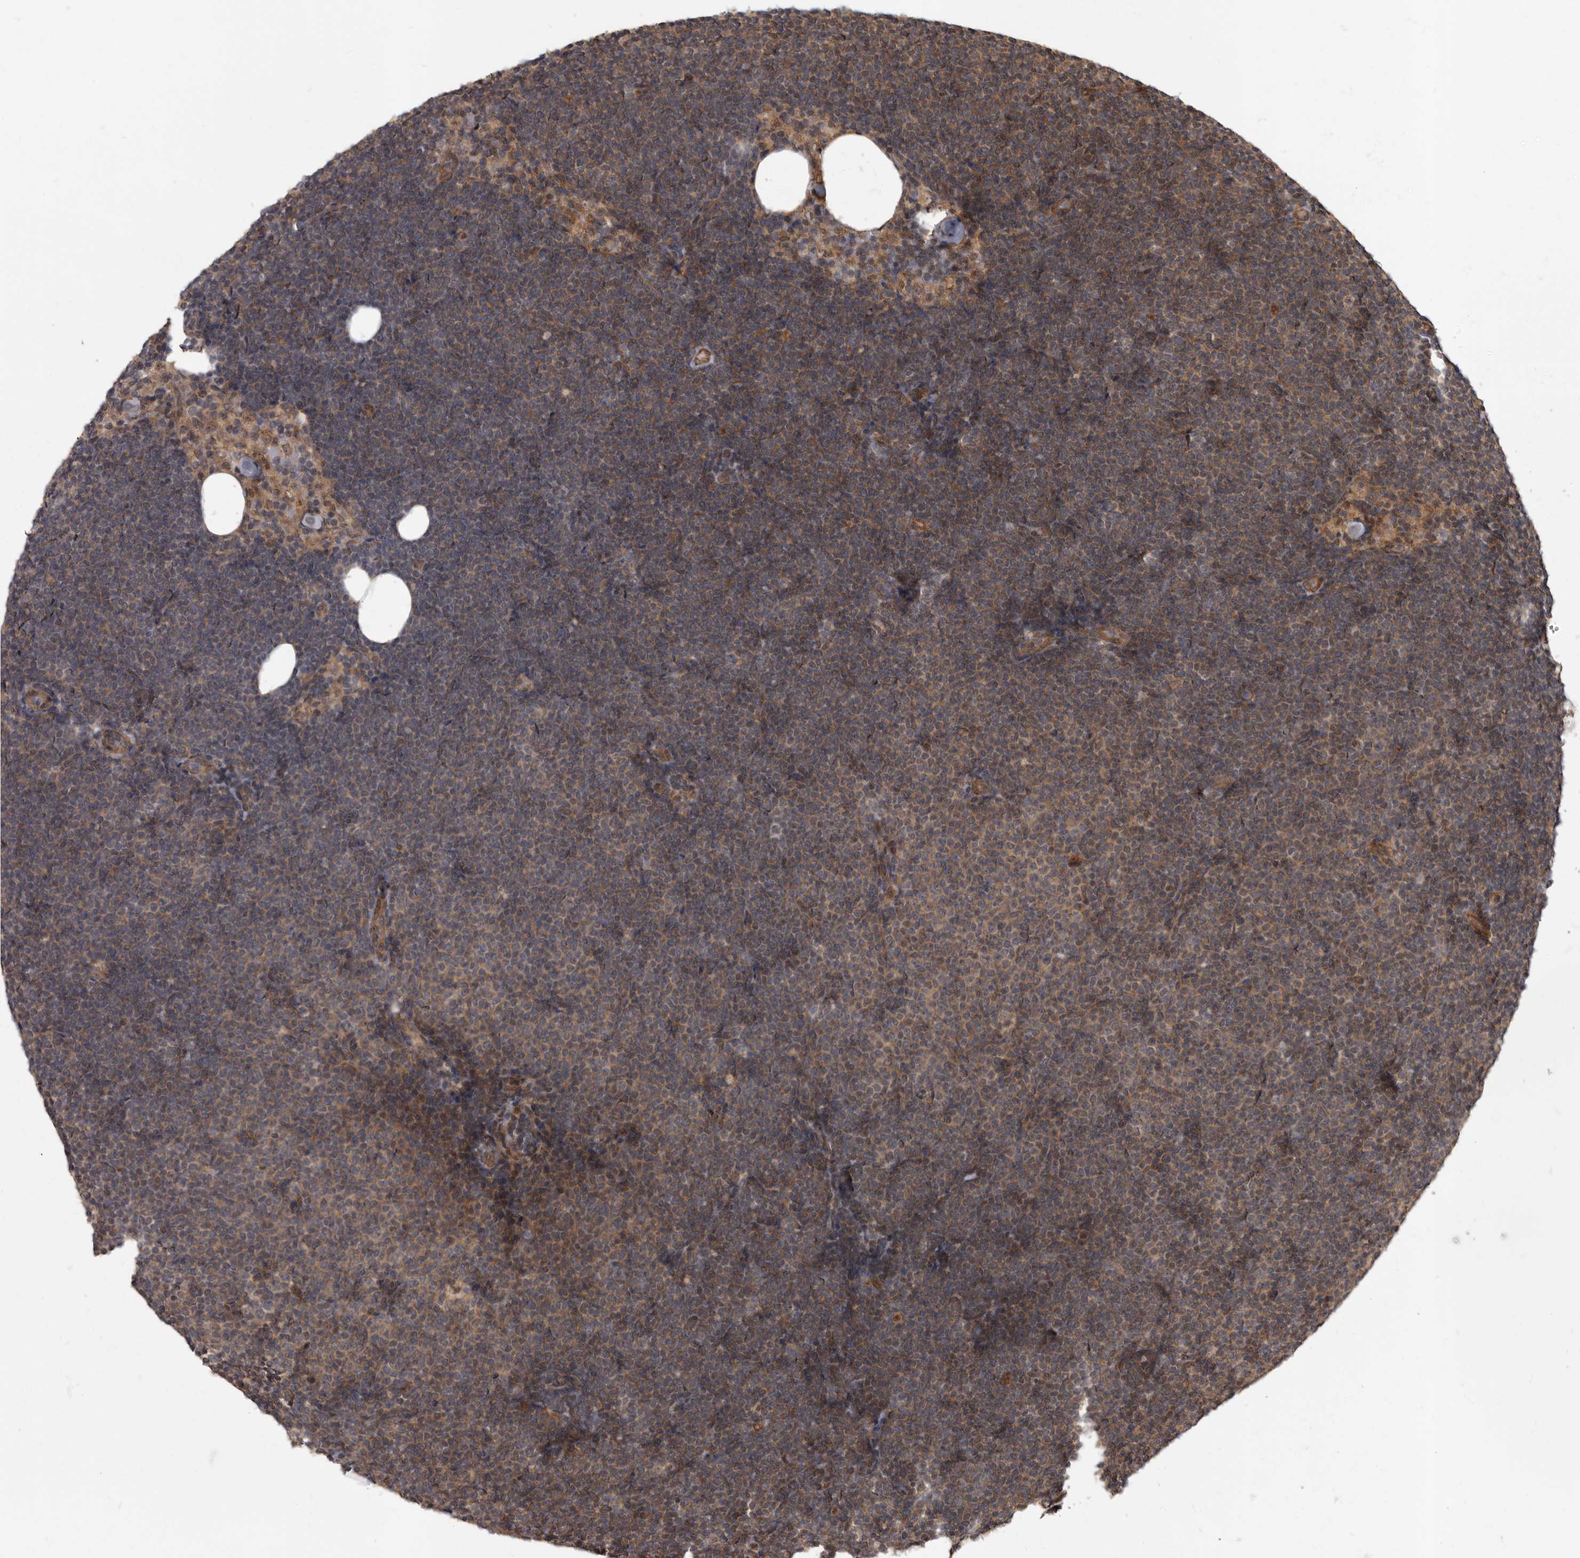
{"staining": {"intensity": "weak", "quantity": ">75%", "location": "cytoplasmic/membranous"}, "tissue": "lymphoma", "cell_type": "Tumor cells", "image_type": "cancer", "snomed": [{"axis": "morphology", "description": "Malignant lymphoma, non-Hodgkin's type, Low grade"}, {"axis": "topography", "description": "Lymph node"}], "caption": "A low amount of weak cytoplasmic/membranous staining is present in about >75% of tumor cells in malignant lymphoma, non-Hodgkin's type (low-grade) tissue.", "gene": "VPS50", "patient": {"sex": "female", "age": 53}}